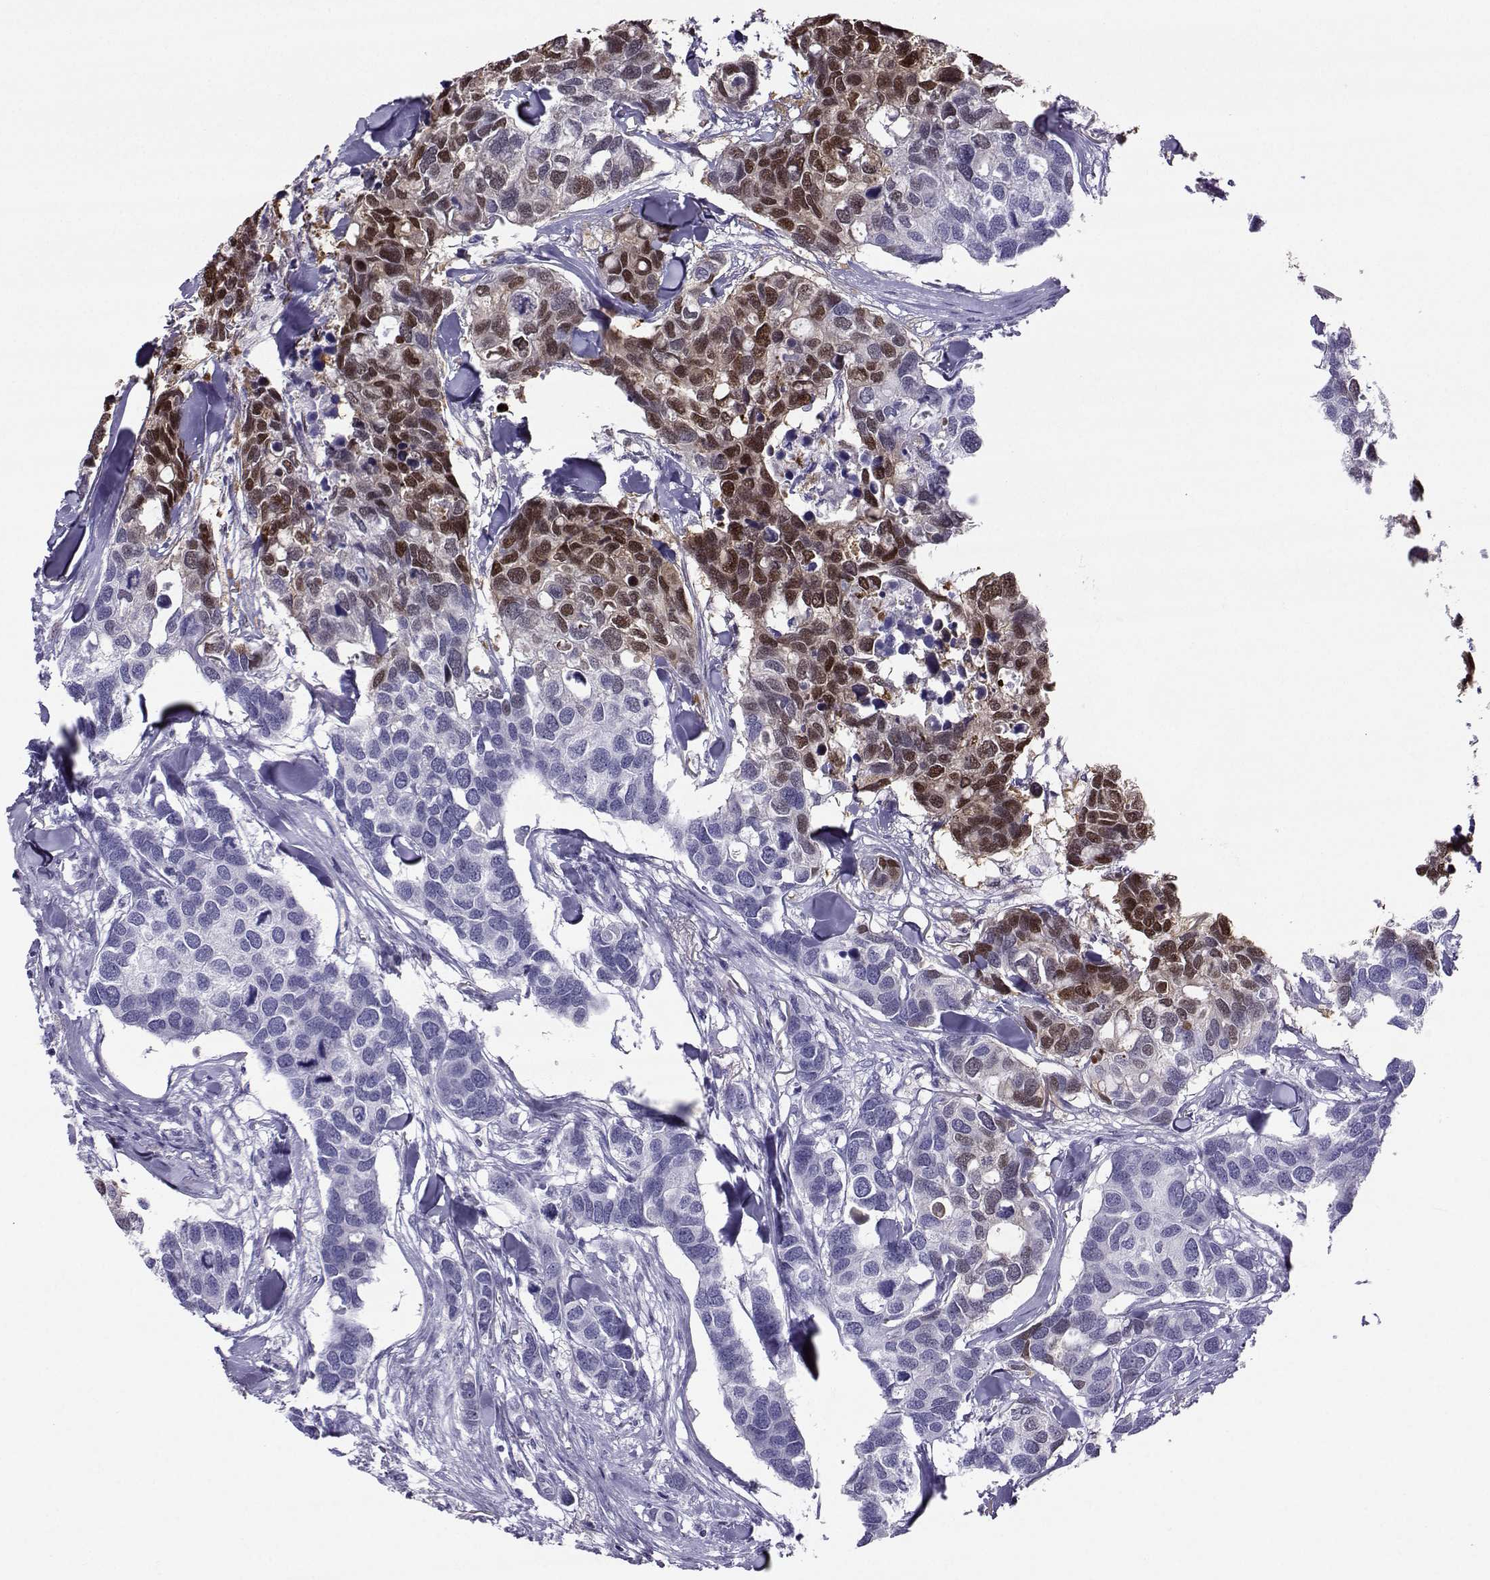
{"staining": {"intensity": "strong", "quantity": "25%-75%", "location": "nuclear"}, "tissue": "breast cancer", "cell_type": "Tumor cells", "image_type": "cancer", "snomed": [{"axis": "morphology", "description": "Duct carcinoma"}, {"axis": "topography", "description": "Breast"}], "caption": "Tumor cells show high levels of strong nuclear positivity in about 25%-75% of cells in human breast cancer (intraductal carcinoma).", "gene": "PGK1", "patient": {"sex": "female", "age": 83}}